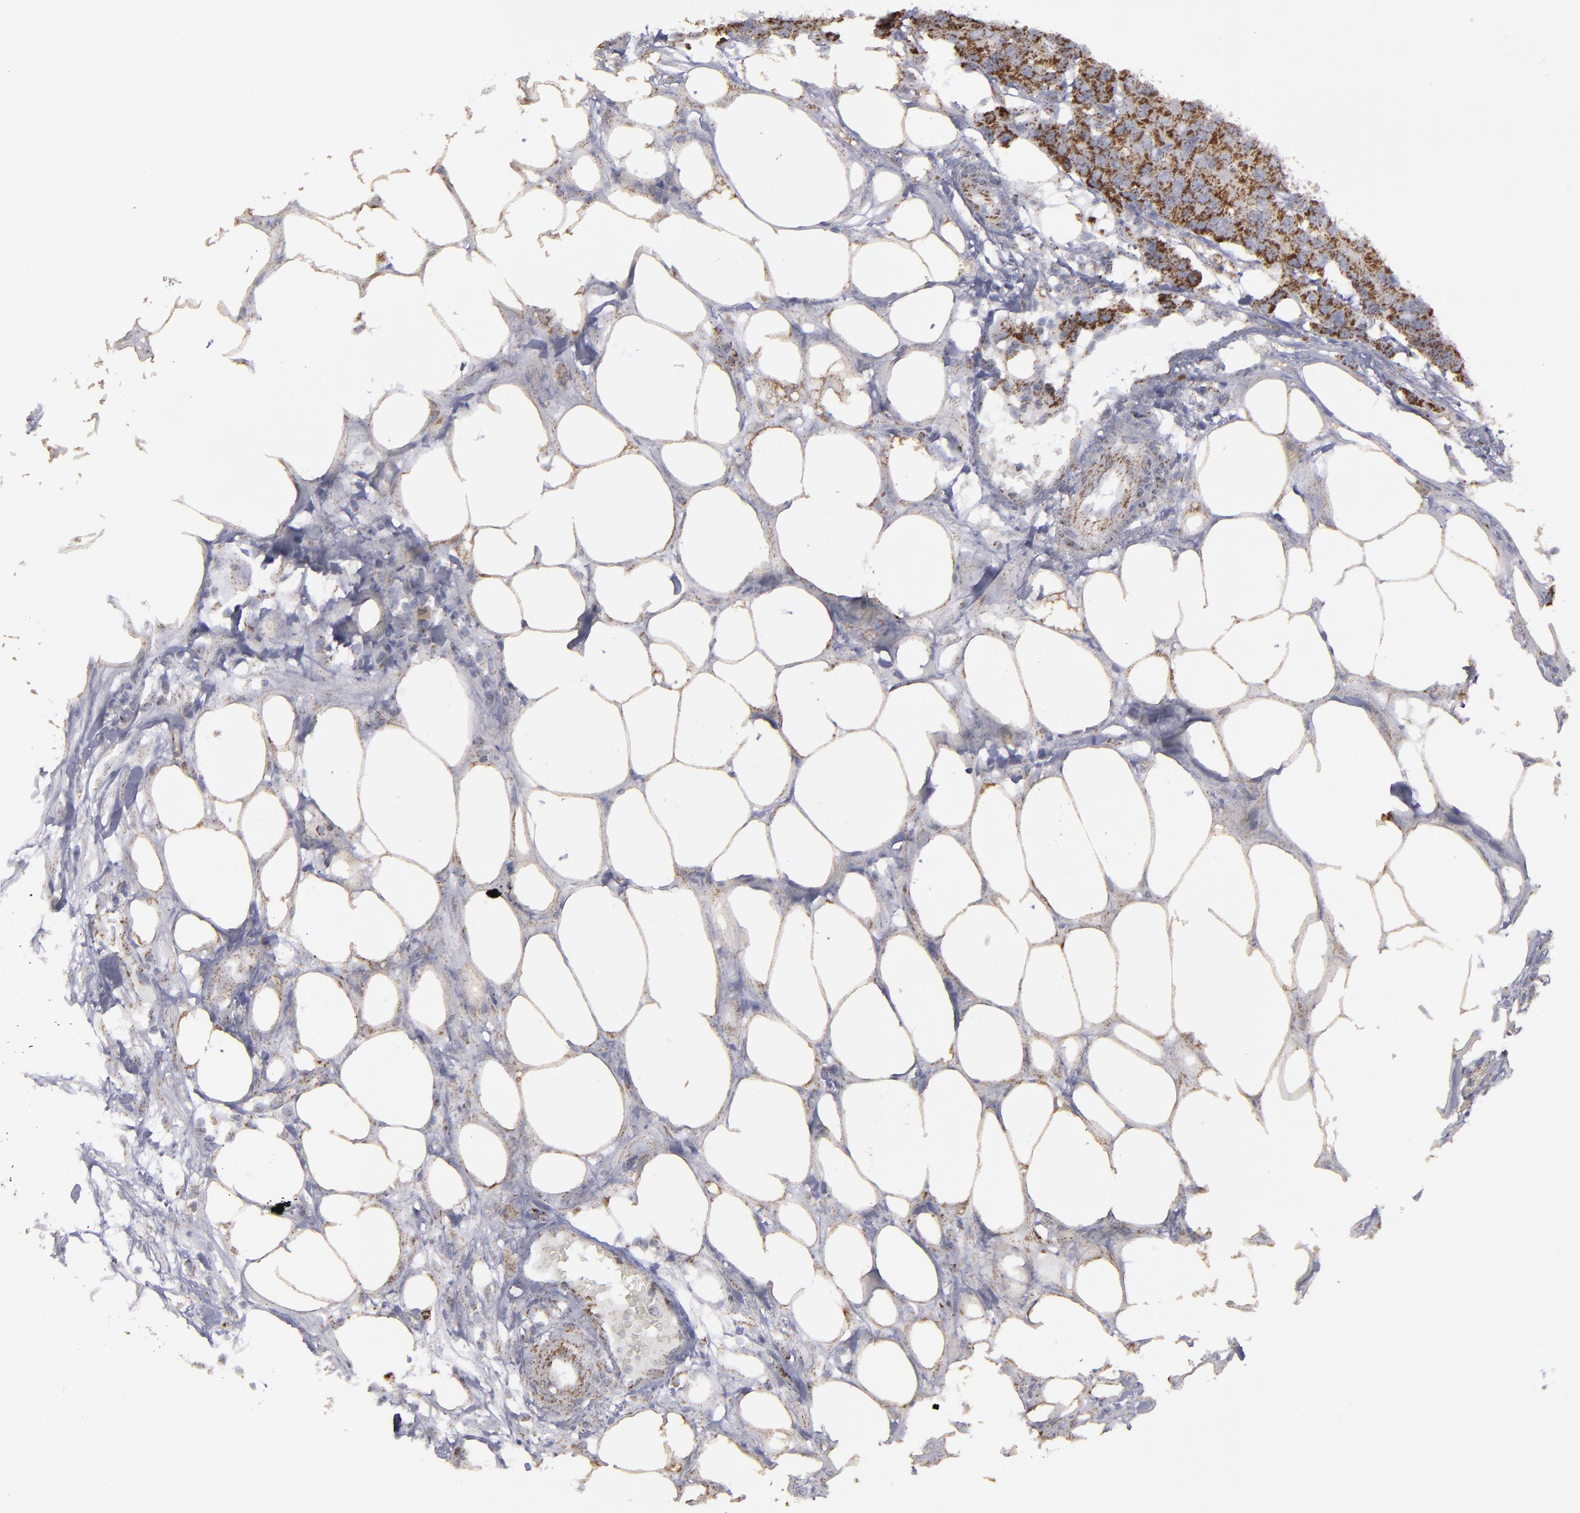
{"staining": {"intensity": "strong", "quantity": ">75%", "location": "cytoplasmic/membranous"}, "tissue": "colorectal cancer", "cell_type": "Tumor cells", "image_type": "cancer", "snomed": [{"axis": "morphology", "description": "Adenocarcinoma, NOS"}, {"axis": "topography", "description": "Colon"}], "caption": "A high-resolution micrograph shows immunohistochemistry staining of adenocarcinoma (colorectal), which reveals strong cytoplasmic/membranous staining in approximately >75% of tumor cells.", "gene": "MYOM2", "patient": {"sex": "female", "age": 86}}